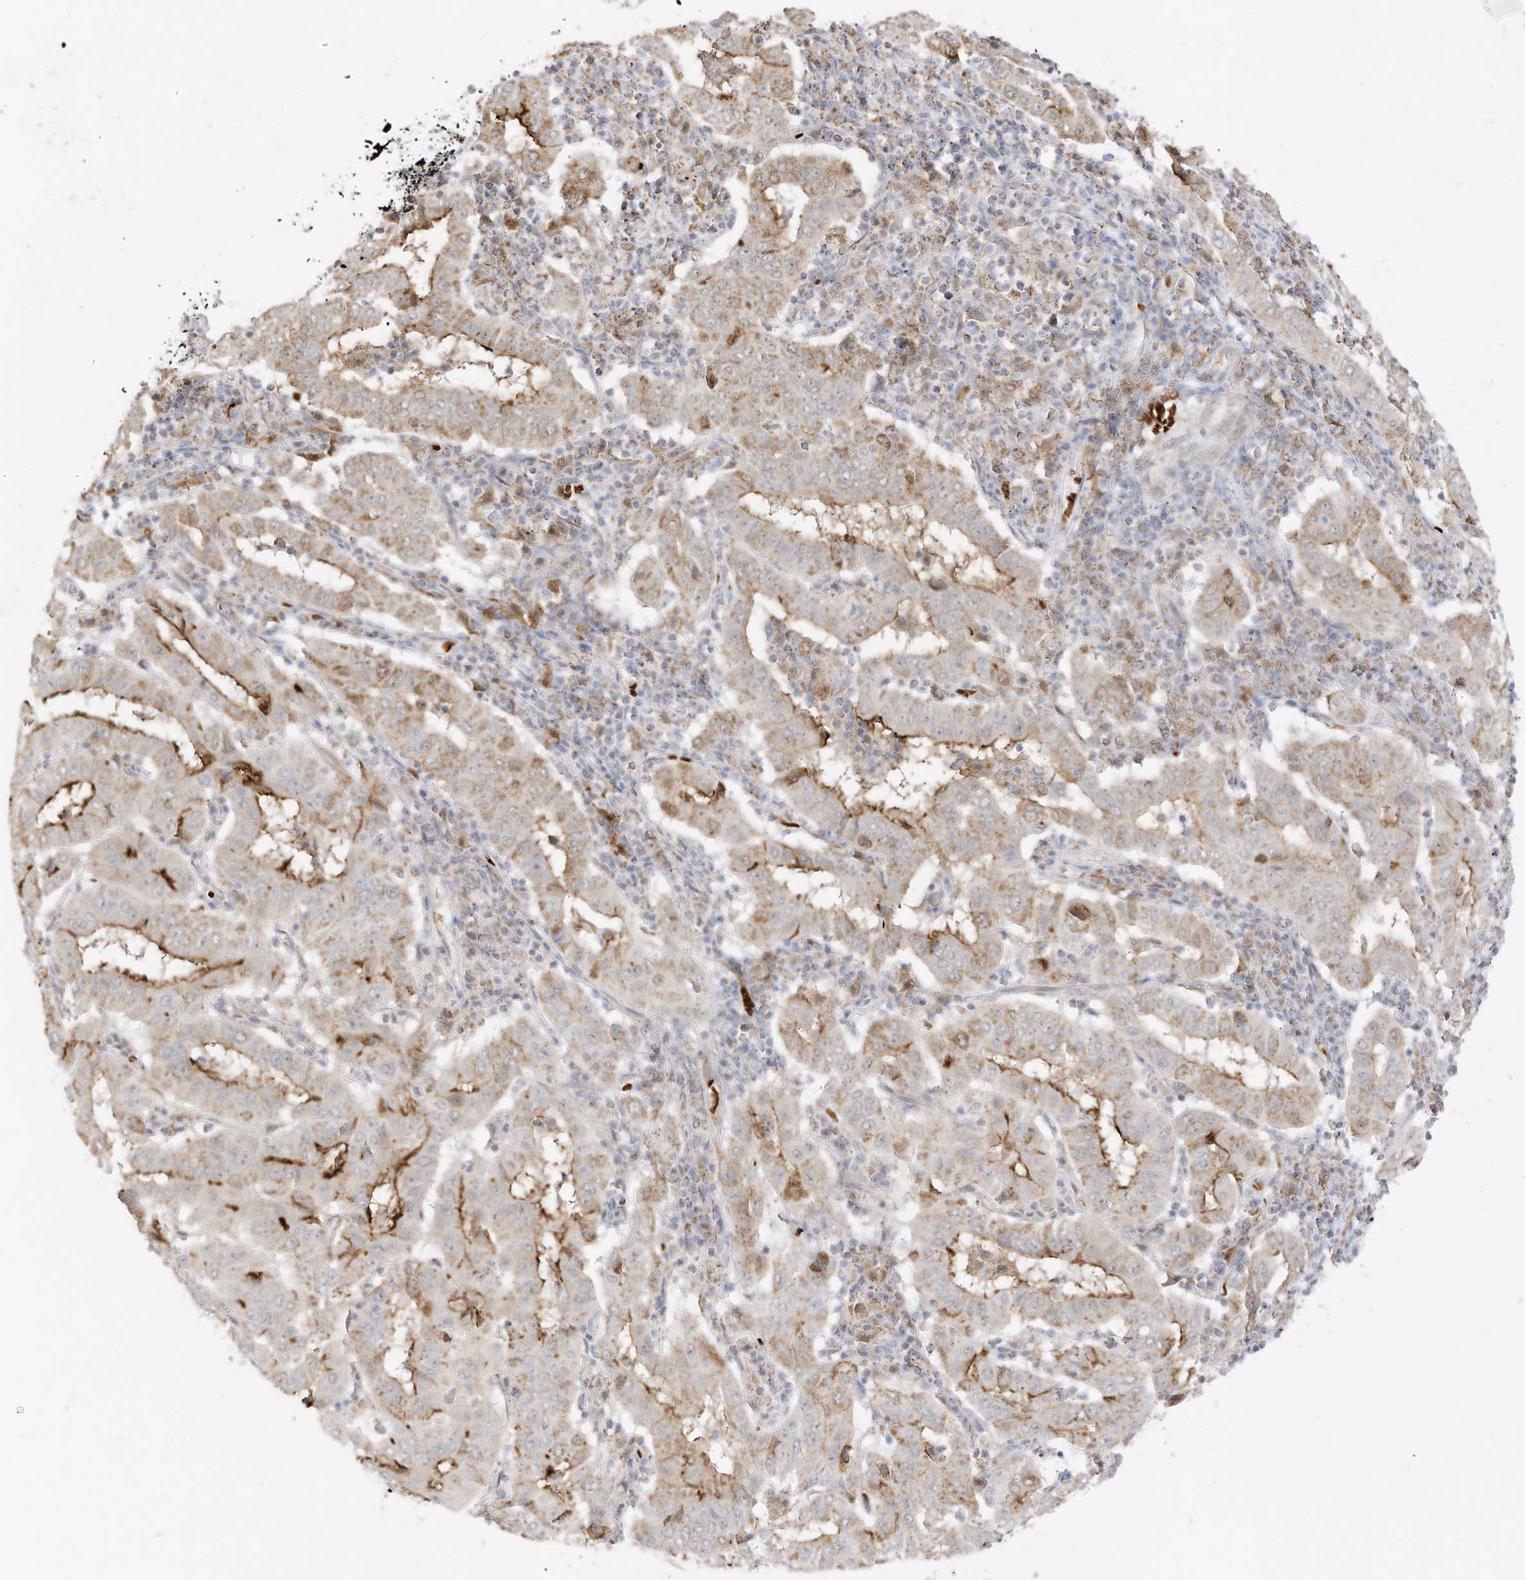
{"staining": {"intensity": "moderate", "quantity": "25%-75%", "location": "cytoplasmic/membranous"}, "tissue": "pancreatic cancer", "cell_type": "Tumor cells", "image_type": "cancer", "snomed": [{"axis": "morphology", "description": "Adenocarcinoma, NOS"}, {"axis": "topography", "description": "Pancreas"}], "caption": "Pancreatic cancer stained with DAB (3,3'-diaminobenzidine) IHC shows medium levels of moderate cytoplasmic/membranous staining in about 25%-75% of tumor cells.", "gene": "MTUS2", "patient": {"sex": "male", "age": 63}}